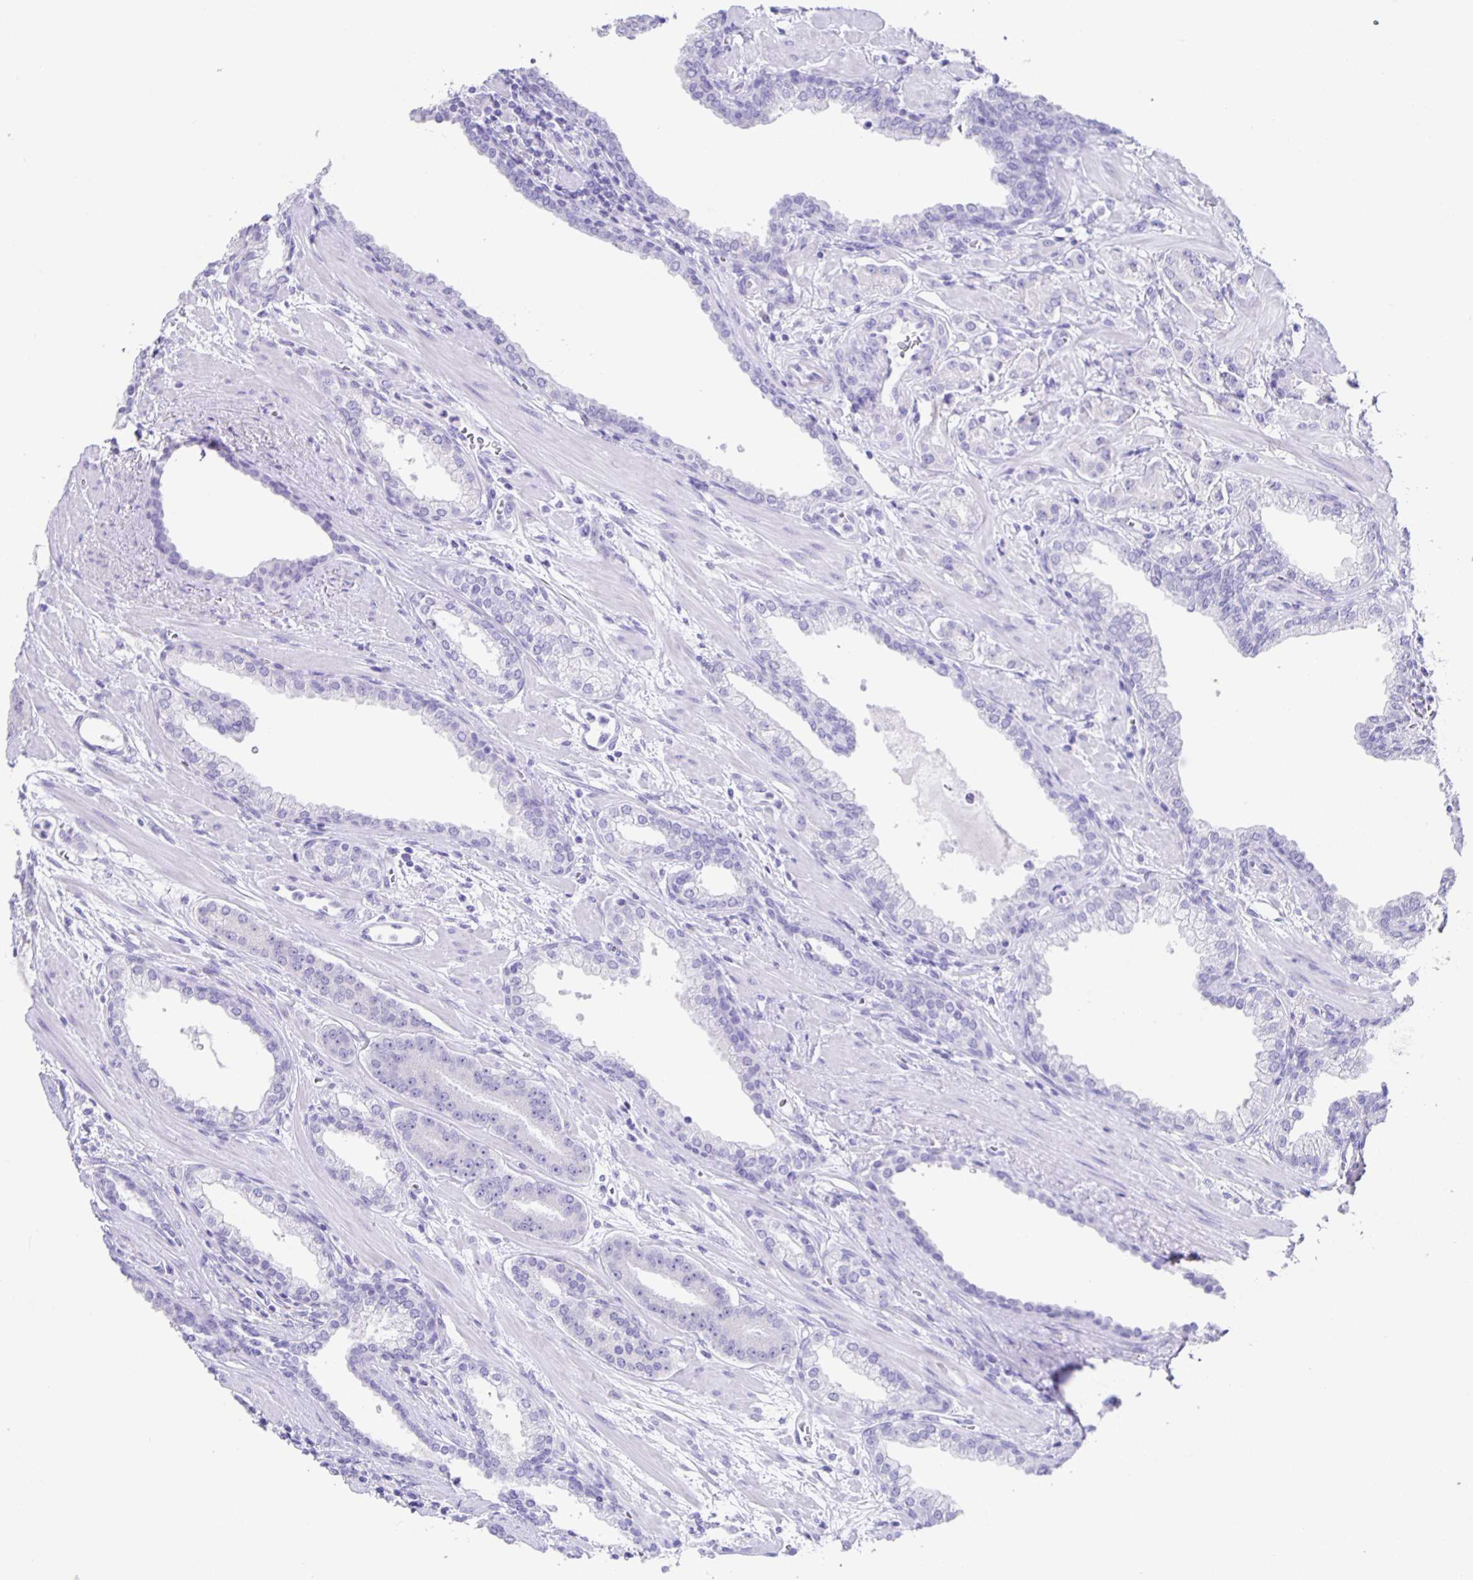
{"staining": {"intensity": "negative", "quantity": "none", "location": "none"}, "tissue": "prostate cancer", "cell_type": "Tumor cells", "image_type": "cancer", "snomed": [{"axis": "morphology", "description": "Adenocarcinoma, High grade"}, {"axis": "topography", "description": "Prostate"}], "caption": "IHC image of prostate cancer (high-grade adenocarcinoma) stained for a protein (brown), which shows no positivity in tumor cells. The staining was performed using DAB (3,3'-diaminobenzidine) to visualize the protein expression in brown, while the nuclei were stained in blue with hematoxylin (Magnification: 20x).", "gene": "GUCA2A", "patient": {"sex": "male", "age": 60}}